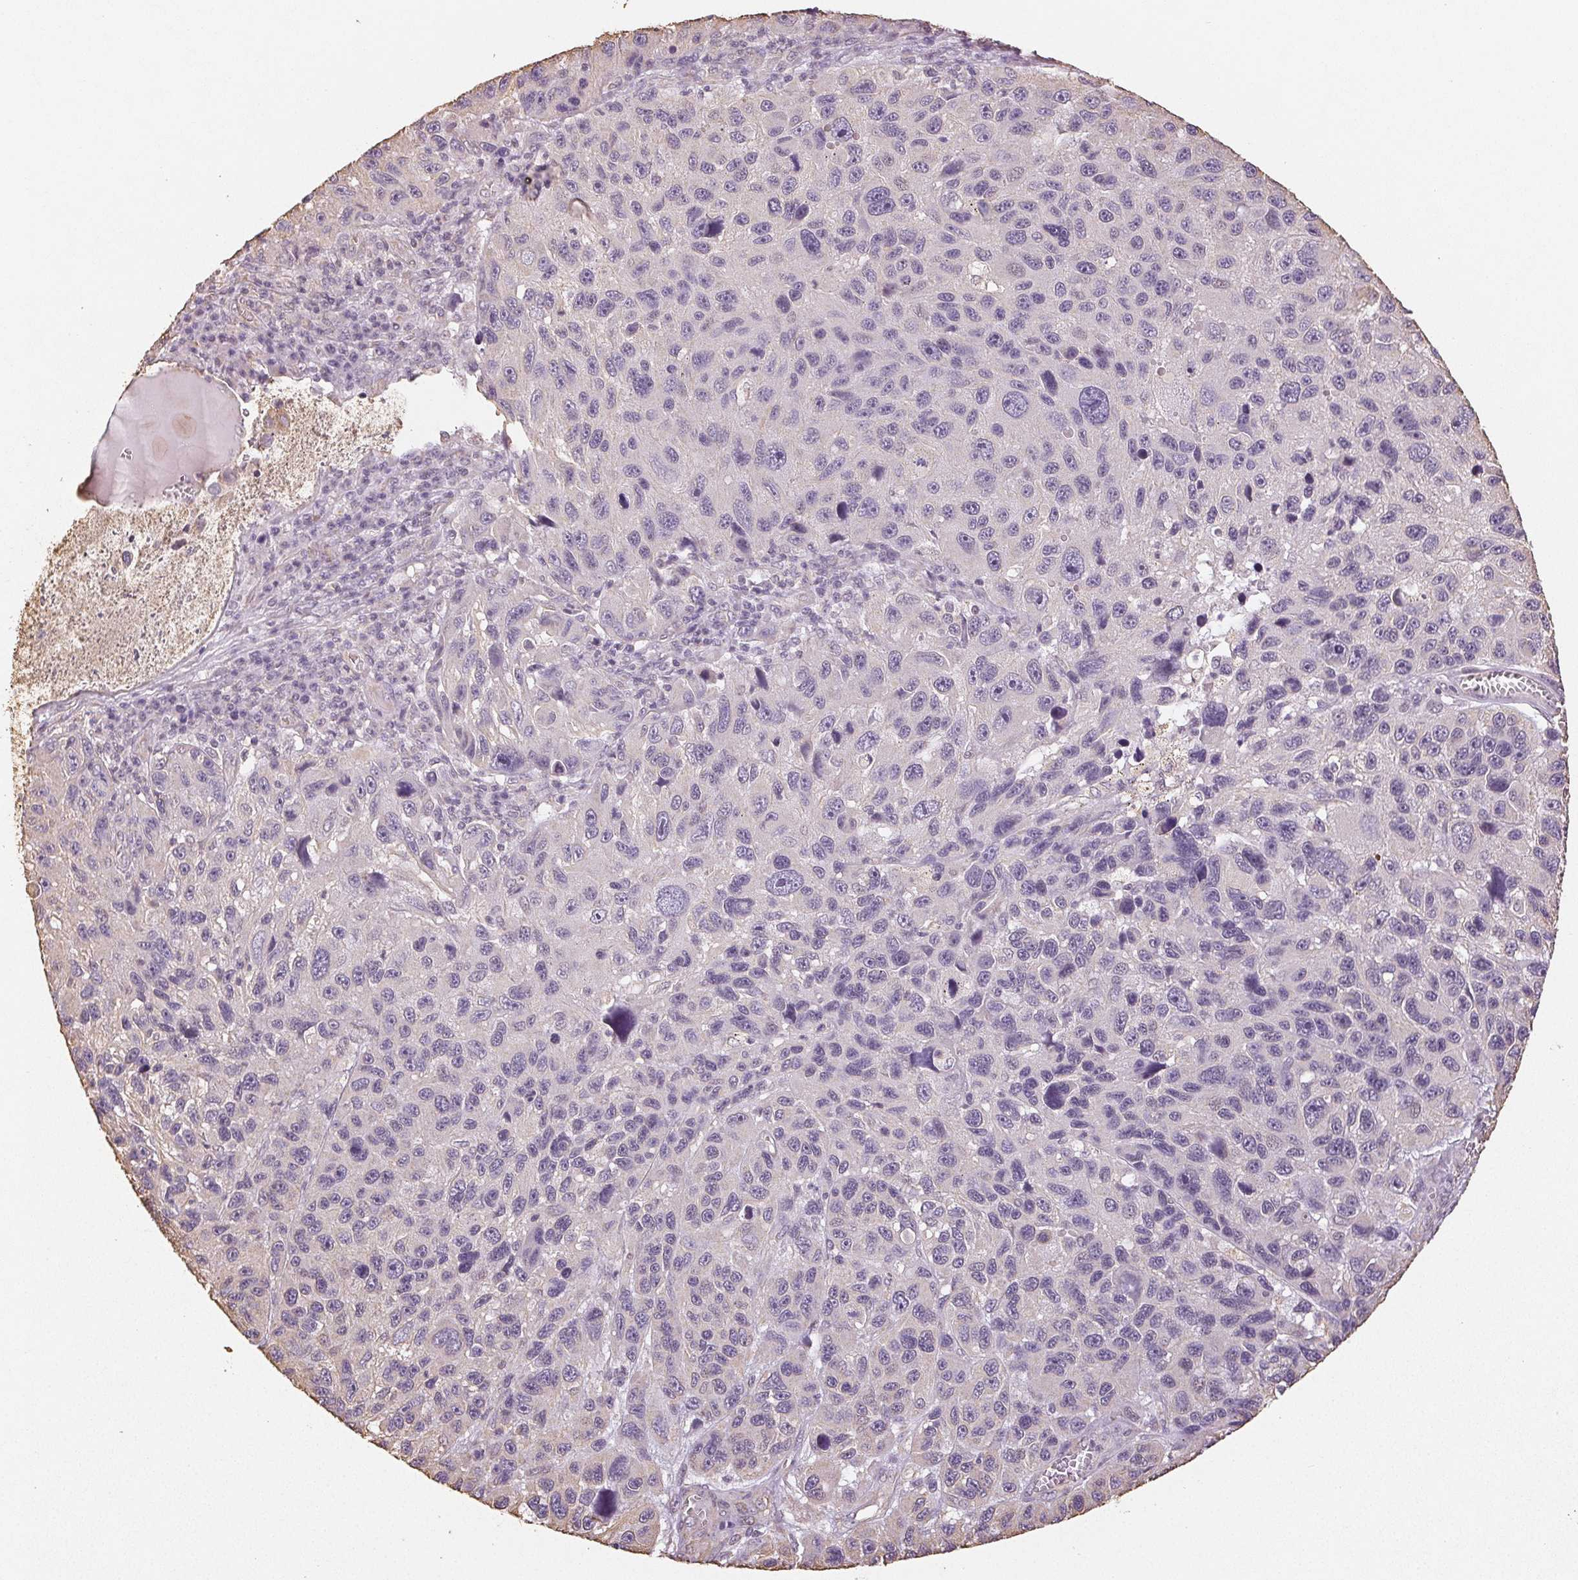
{"staining": {"intensity": "negative", "quantity": "none", "location": "none"}, "tissue": "melanoma", "cell_type": "Tumor cells", "image_type": "cancer", "snomed": [{"axis": "morphology", "description": "Malignant melanoma, NOS"}, {"axis": "topography", "description": "Skin"}], "caption": "A high-resolution photomicrograph shows IHC staining of malignant melanoma, which displays no significant positivity in tumor cells.", "gene": "COL7A1", "patient": {"sex": "male", "age": 53}}